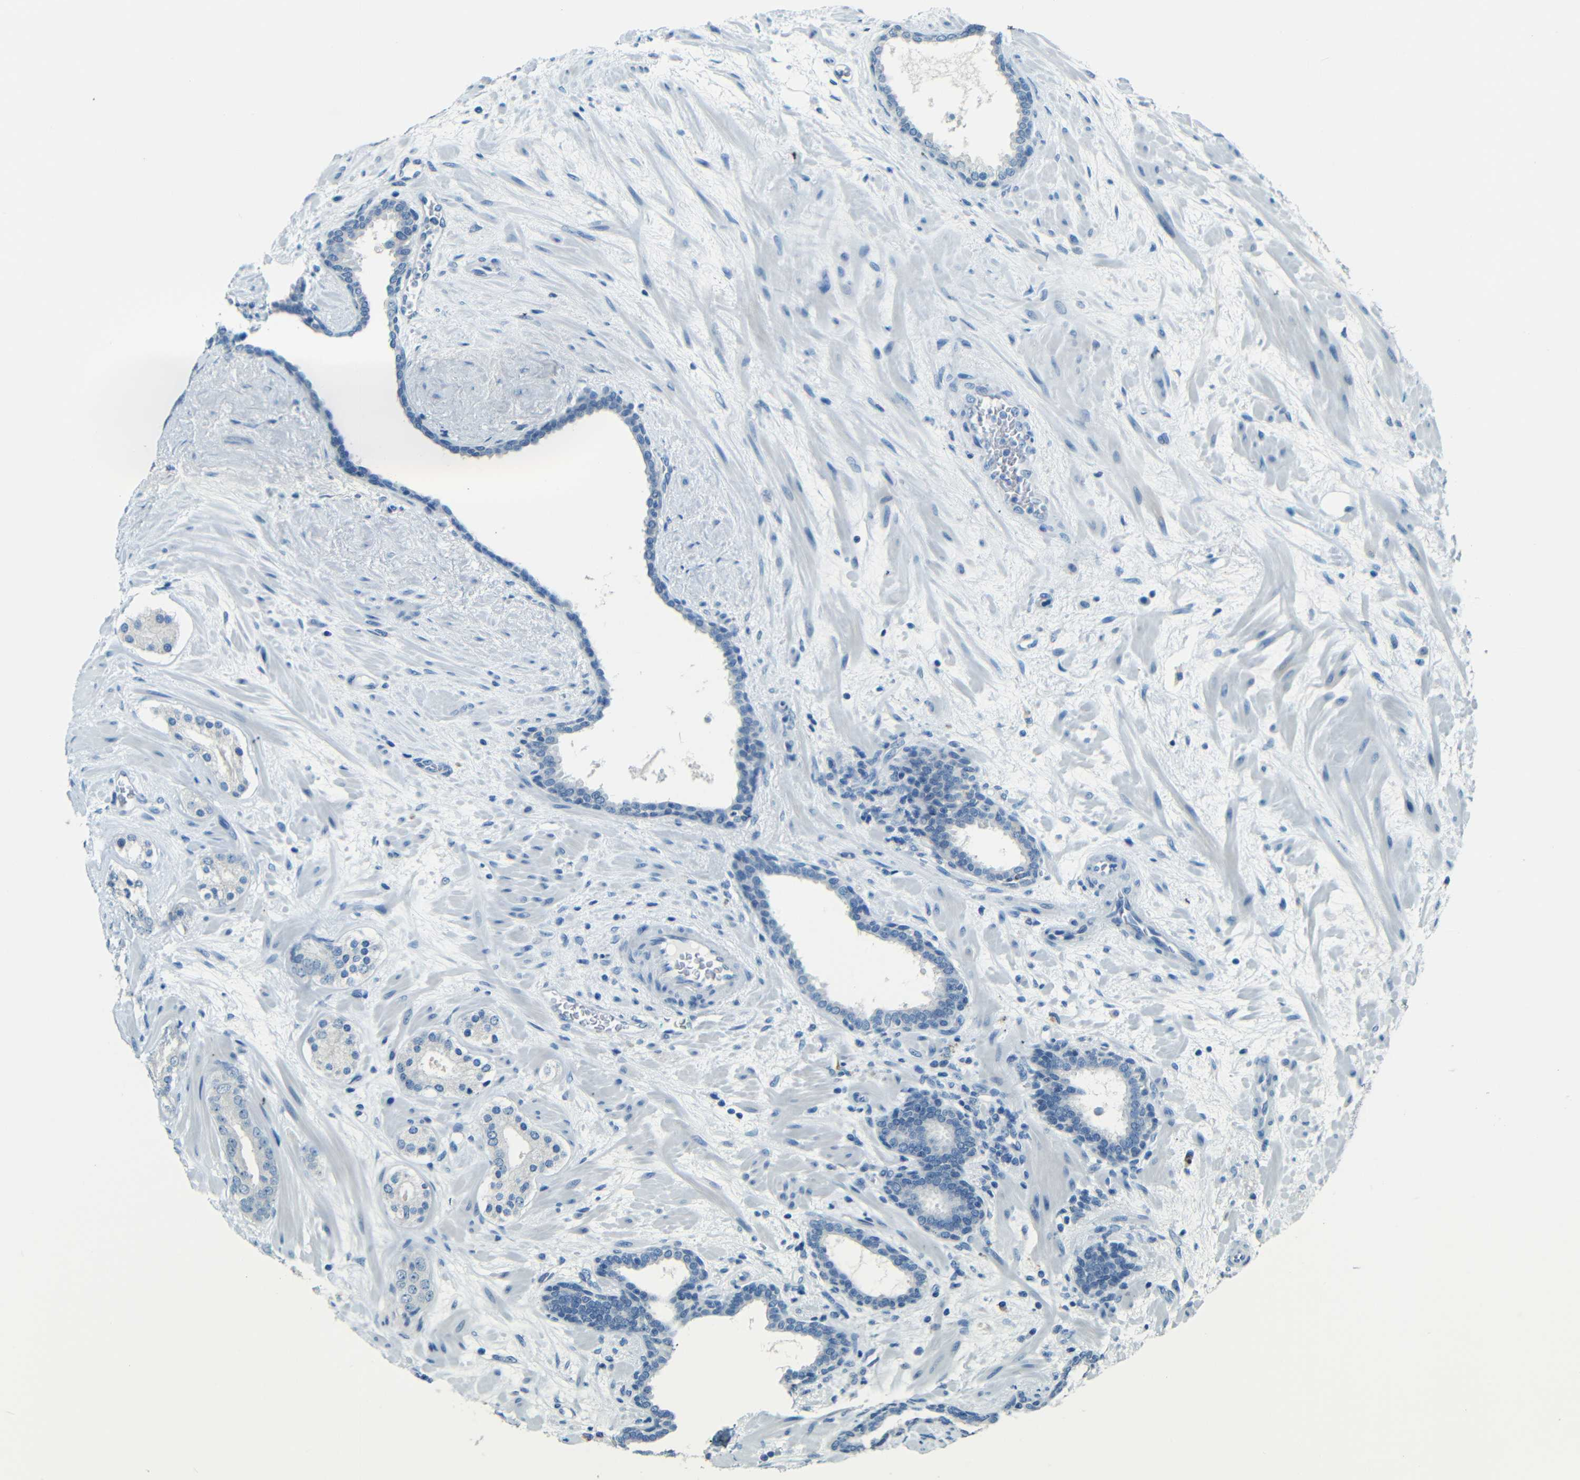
{"staining": {"intensity": "negative", "quantity": "none", "location": "none"}, "tissue": "prostate cancer", "cell_type": "Tumor cells", "image_type": "cancer", "snomed": [{"axis": "morphology", "description": "Adenocarcinoma, Low grade"}, {"axis": "topography", "description": "Prostate"}], "caption": "This photomicrograph is of adenocarcinoma (low-grade) (prostate) stained with IHC to label a protein in brown with the nuclei are counter-stained blue. There is no staining in tumor cells. (Brightfield microscopy of DAB (3,3'-diaminobenzidine) IHC at high magnification).", "gene": "ZMAT1", "patient": {"sex": "male", "age": 63}}